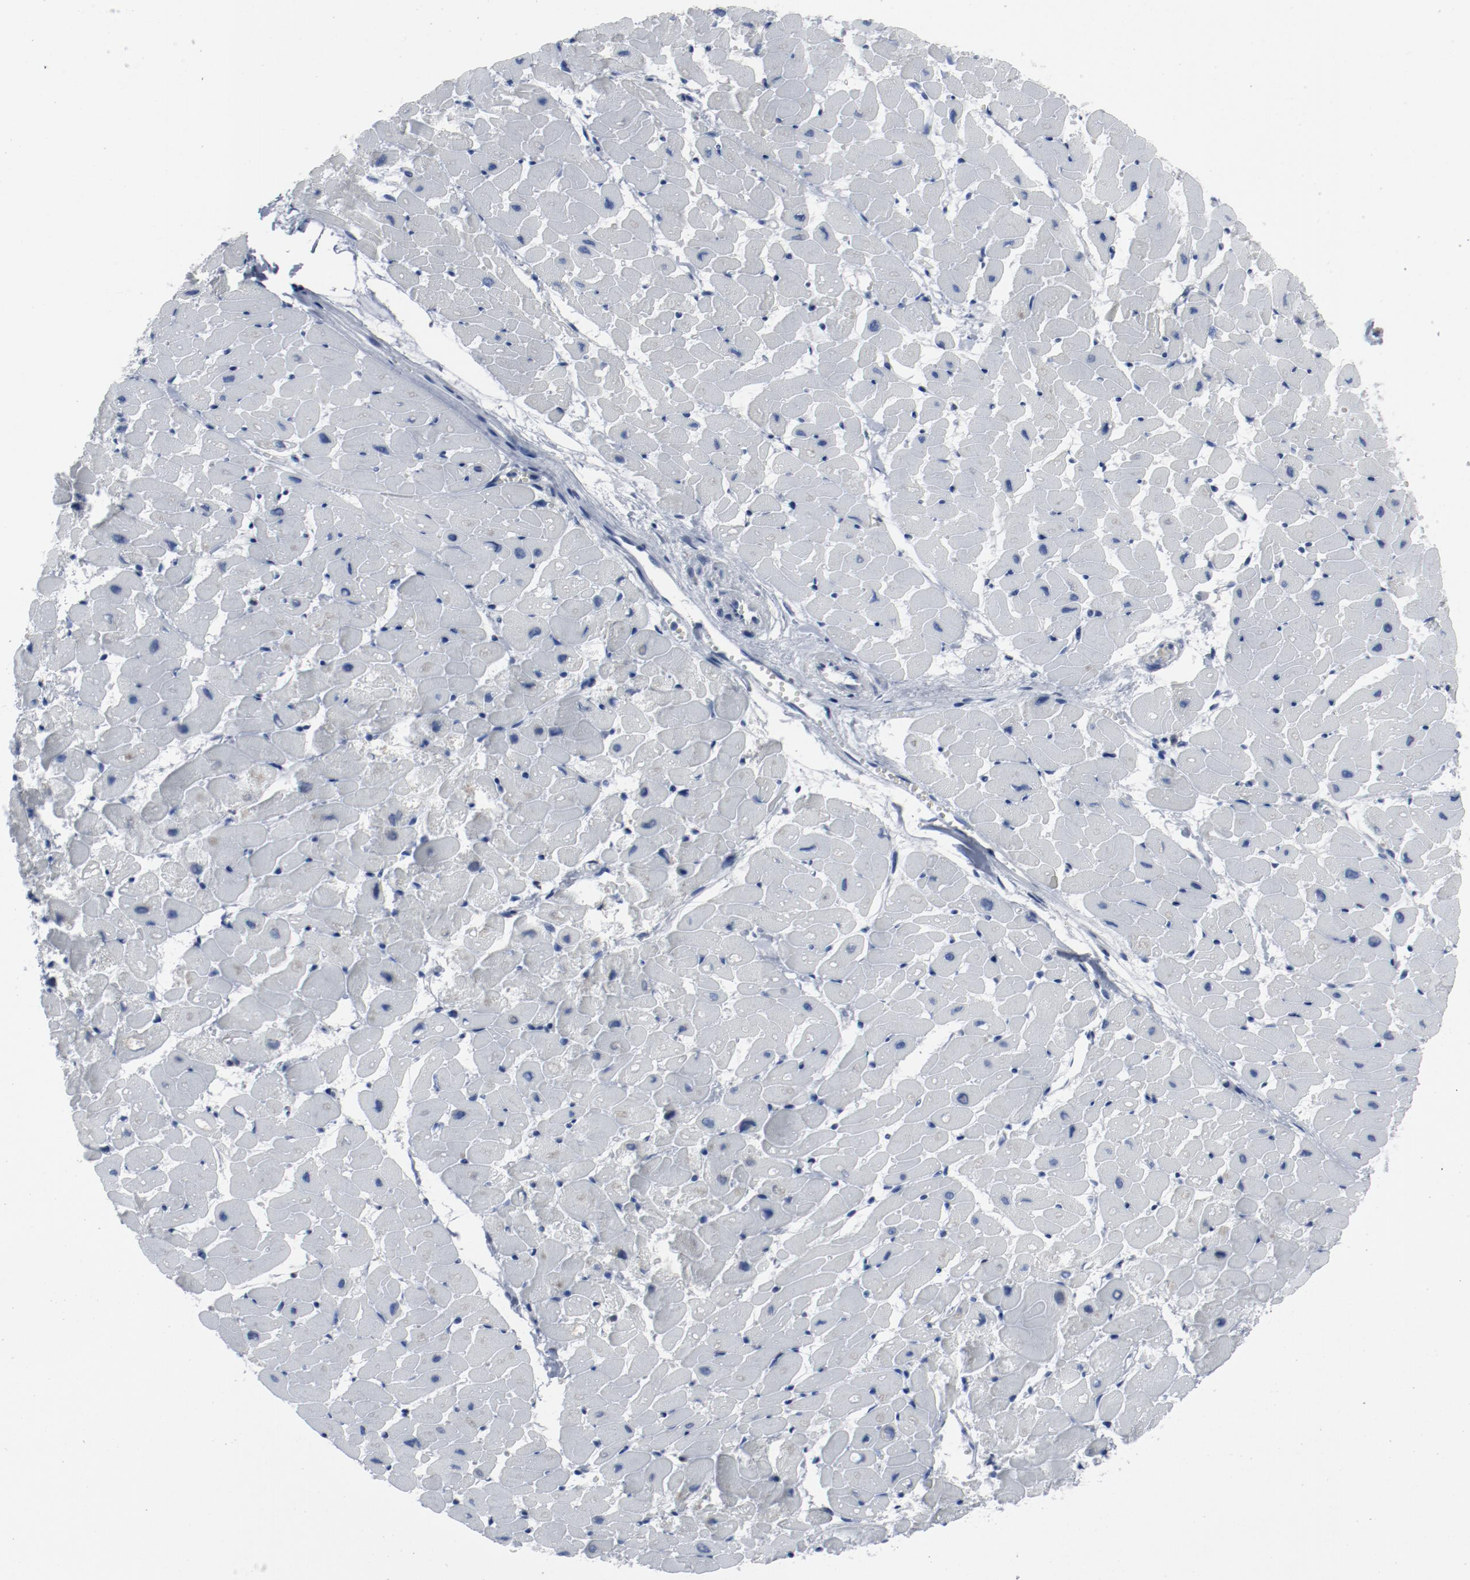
{"staining": {"intensity": "negative", "quantity": "none", "location": "none"}, "tissue": "heart muscle", "cell_type": "Cardiomyocytes", "image_type": "normal", "snomed": [{"axis": "morphology", "description": "Normal tissue, NOS"}, {"axis": "topography", "description": "Heart"}], "caption": "Immunohistochemistry histopathology image of unremarkable heart muscle: human heart muscle stained with DAB (3,3'-diaminobenzidine) exhibits no significant protein expression in cardiomyocytes.", "gene": "LCP2", "patient": {"sex": "female", "age": 19}}